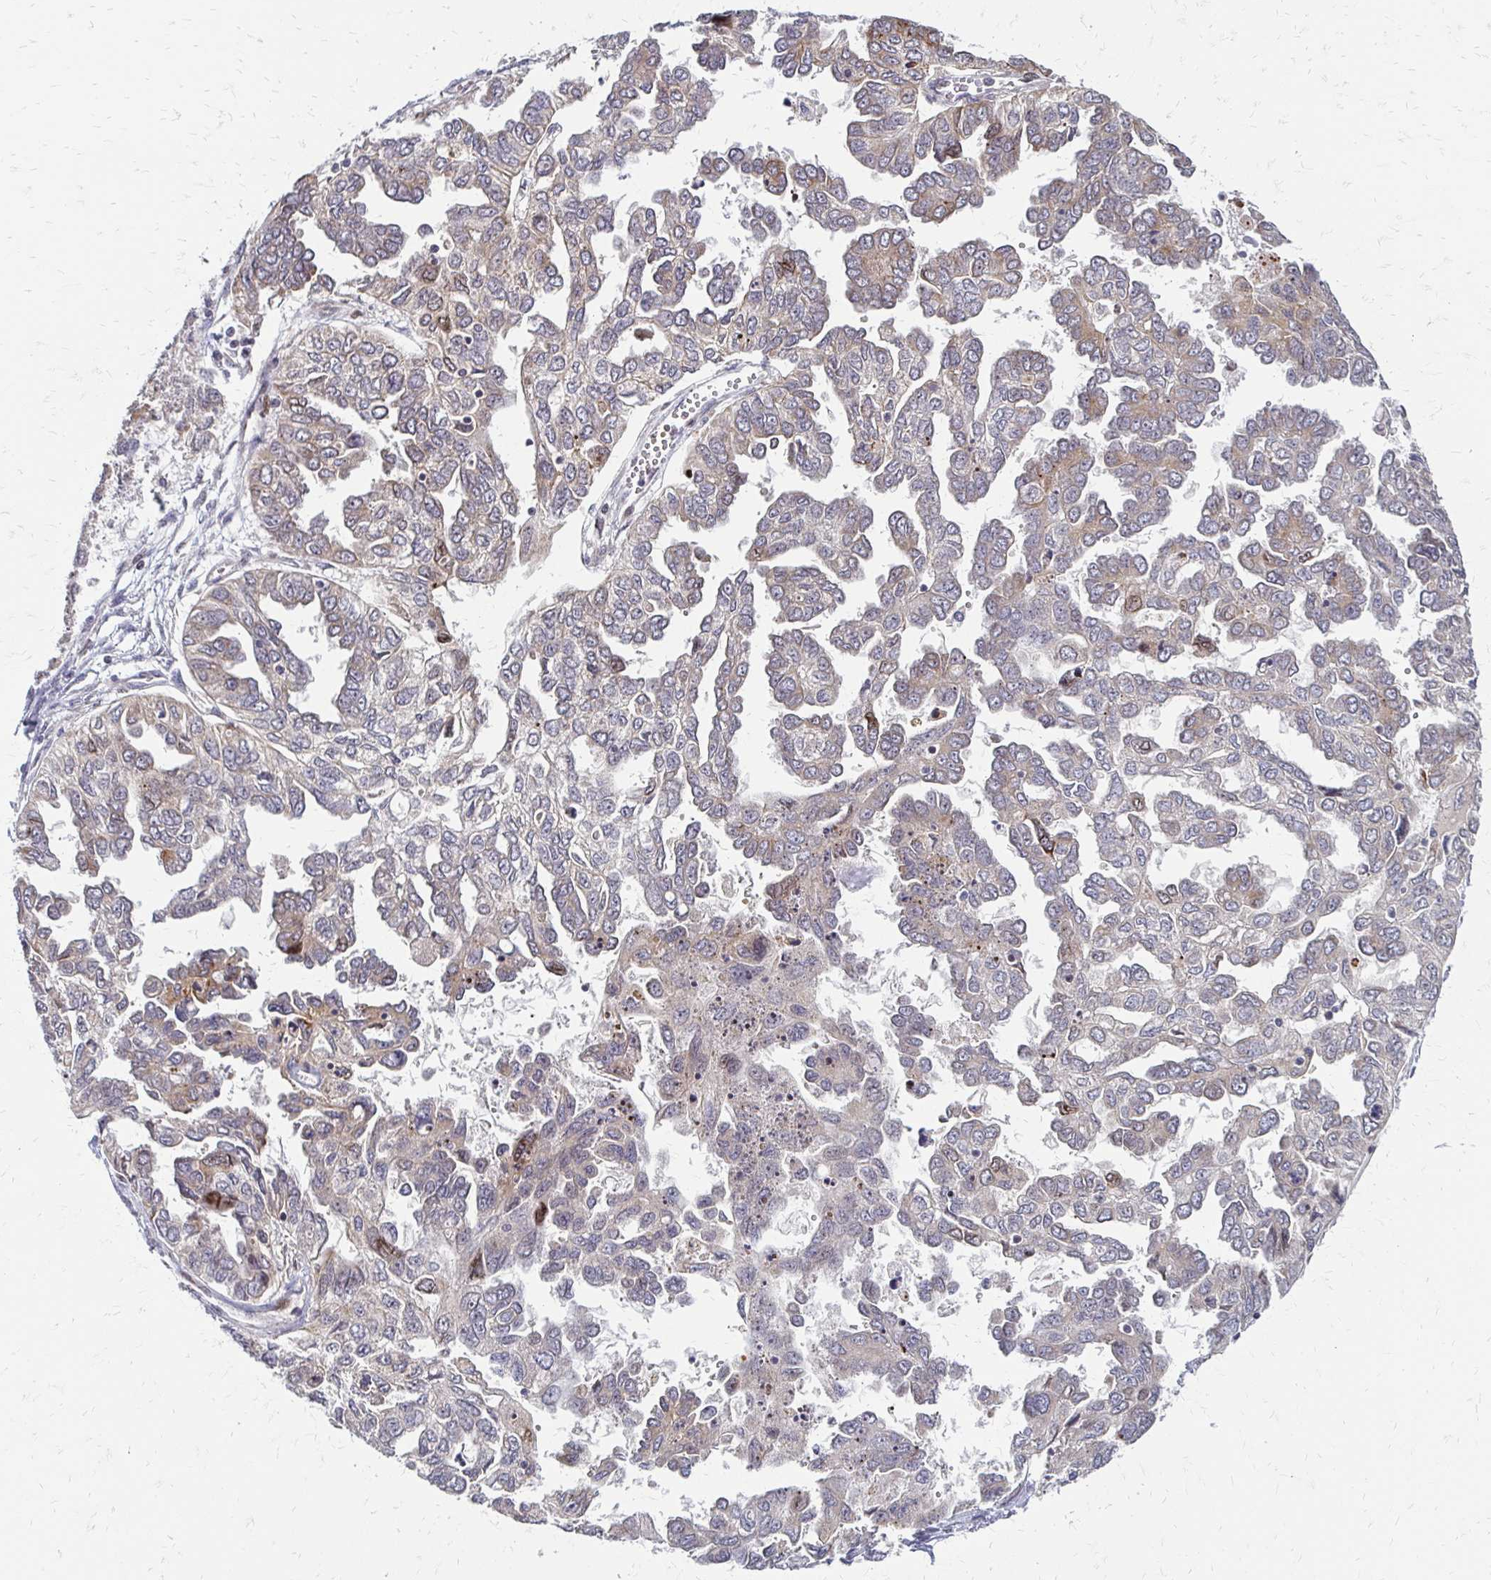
{"staining": {"intensity": "moderate", "quantity": "25%-75%", "location": "cytoplasmic/membranous"}, "tissue": "ovarian cancer", "cell_type": "Tumor cells", "image_type": "cancer", "snomed": [{"axis": "morphology", "description": "Cystadenocarcinoma, serous, NOS"}, {"axis": "topography", "description": "Ovary"}], "caption": "Moderate cytoplasmic/membranous protein expression is present in approximately 25%-75% of tumor cells in ovarian cancer.", "gene": "TRIR", "patient": {"sex": "female", "age": 53}}